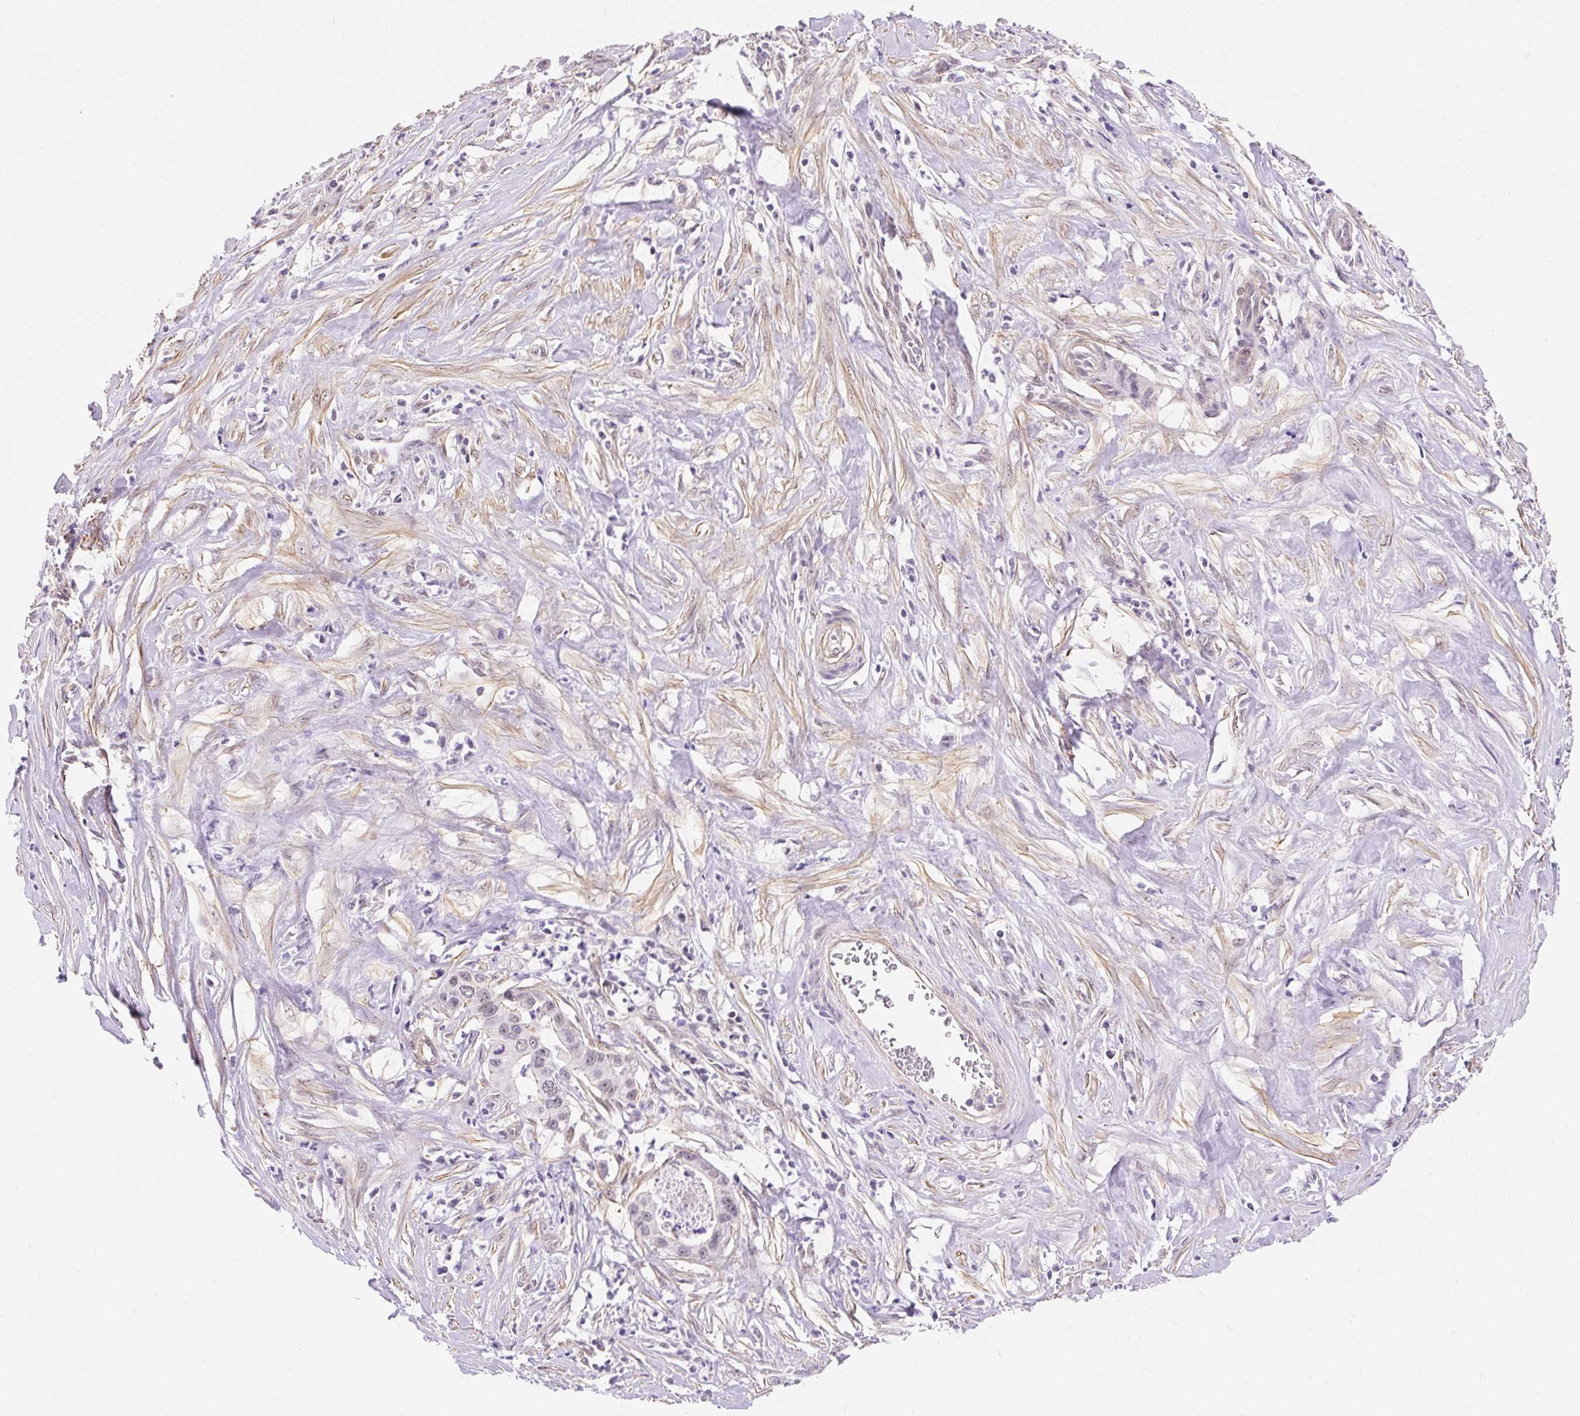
{"staining": {"intensity": "weak", "quantity": "<25%", "location": "nuclear"}, "tissue": "pancreatic cancer", "cell_type": "Tumor cells", "image_type": "cancer", "snomed": [{"axis": "morphology", "description": "Adenocarcinoma, NOS"}, {"axis": "topography", "description": "Pancreas"}], "caption": "The IHC histopathology image has no significant expression in tumor cells of adenocarcinoma (pancreatic) tissue.", "gene": "OBP2A", "patient": {"sex": "male", "age": 73}}